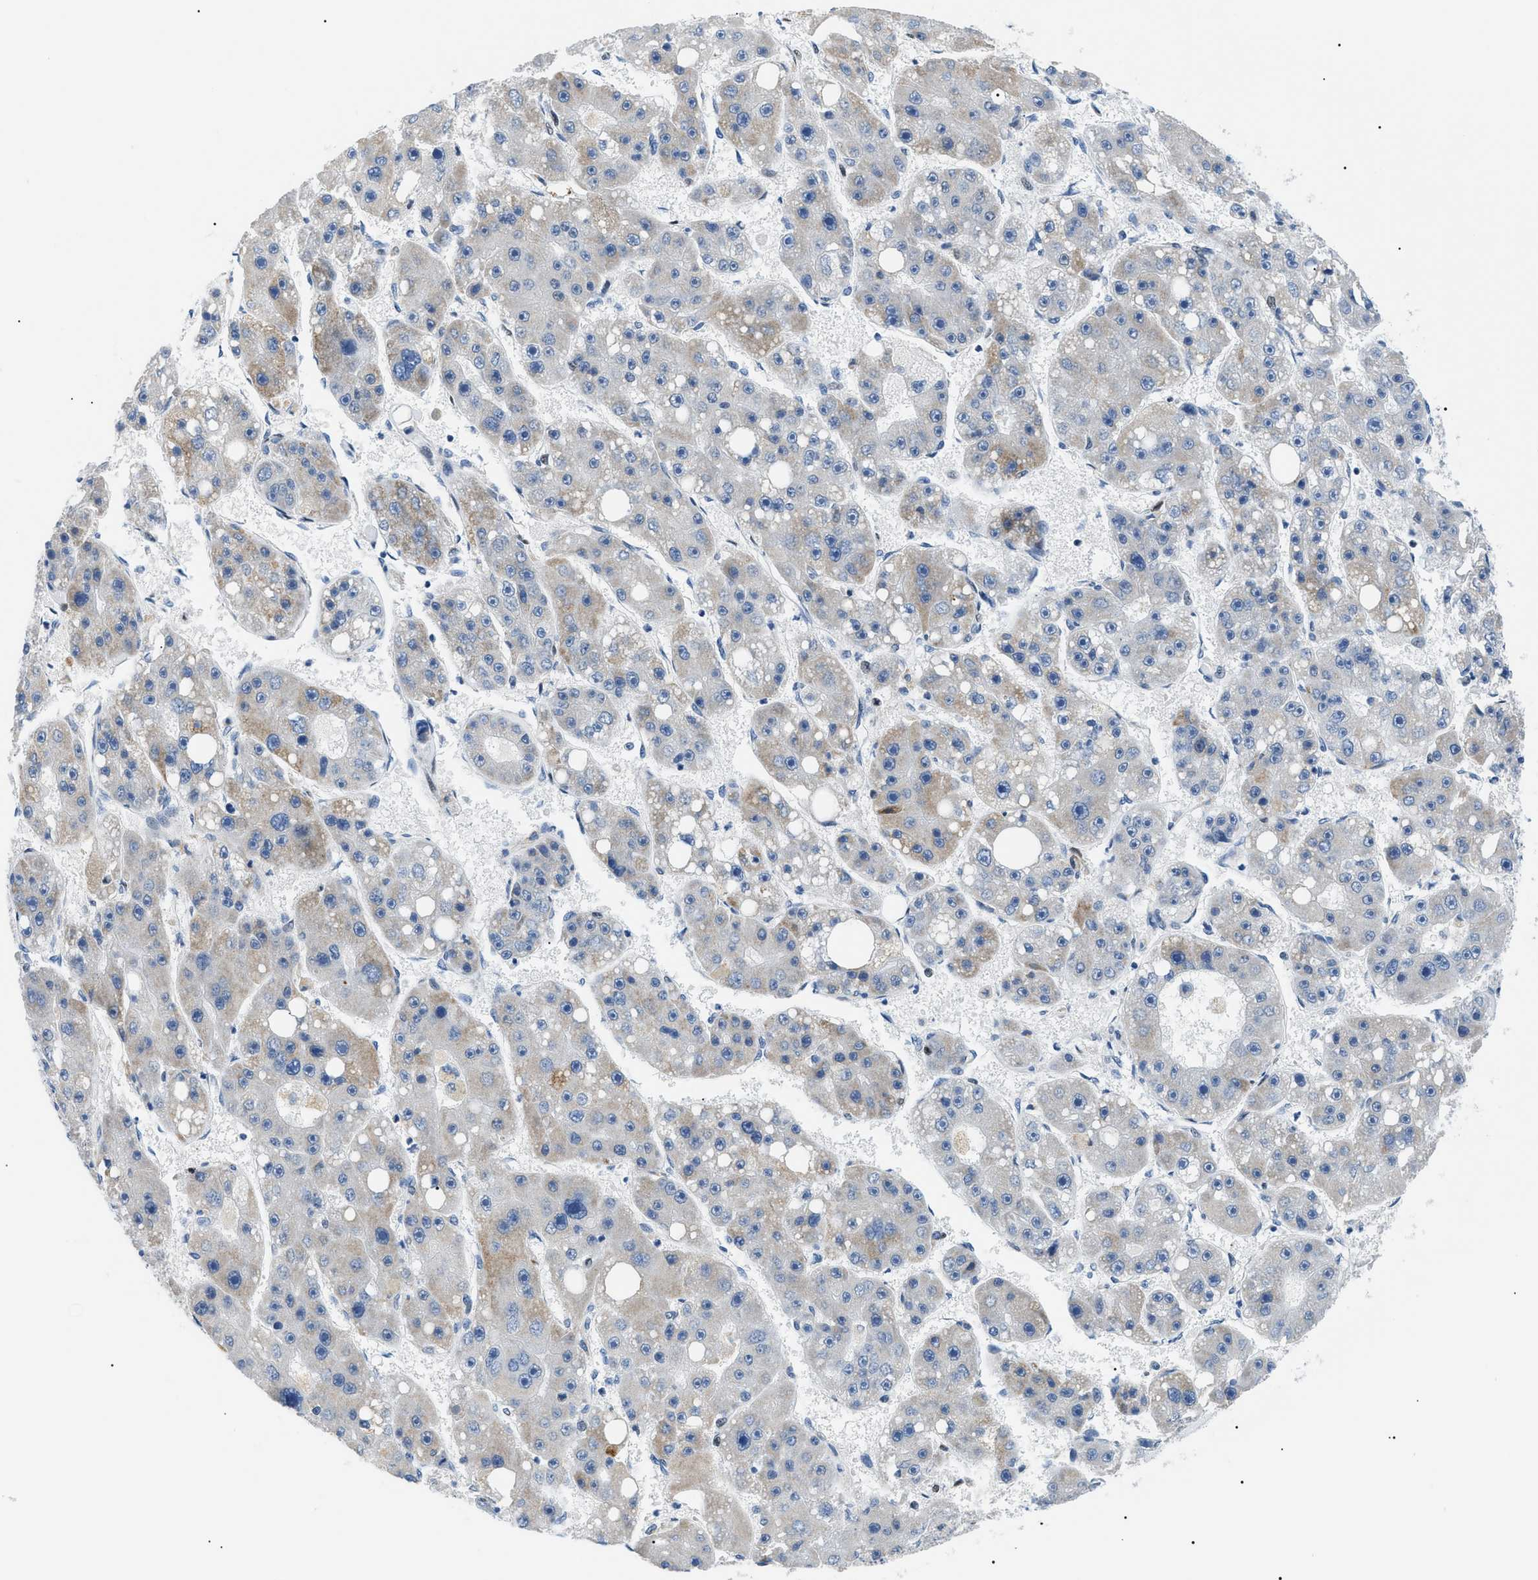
{"staining": {"intensity": "weak", "quantity": ">75%", "location": "cytoplasmic/membranous"}, "tissue": "liver cancer", "cell_type": "Tumor cells", "image_type": "cancer", "snomed": [{"axis": "morphology", "description": "Carcinoma, Hepatocellular, NOS"}, {"axis": "topography", "description": "Liver"}], "caption": "Hepatocellular carcinoma (liver) stained for a protein (brown) reveals weak cytoplasmic/membranous positive staining in approximately >75% of tumor cells.", "gene": "SMARCC1", "patient": {"sex": "female", "age": 61}}